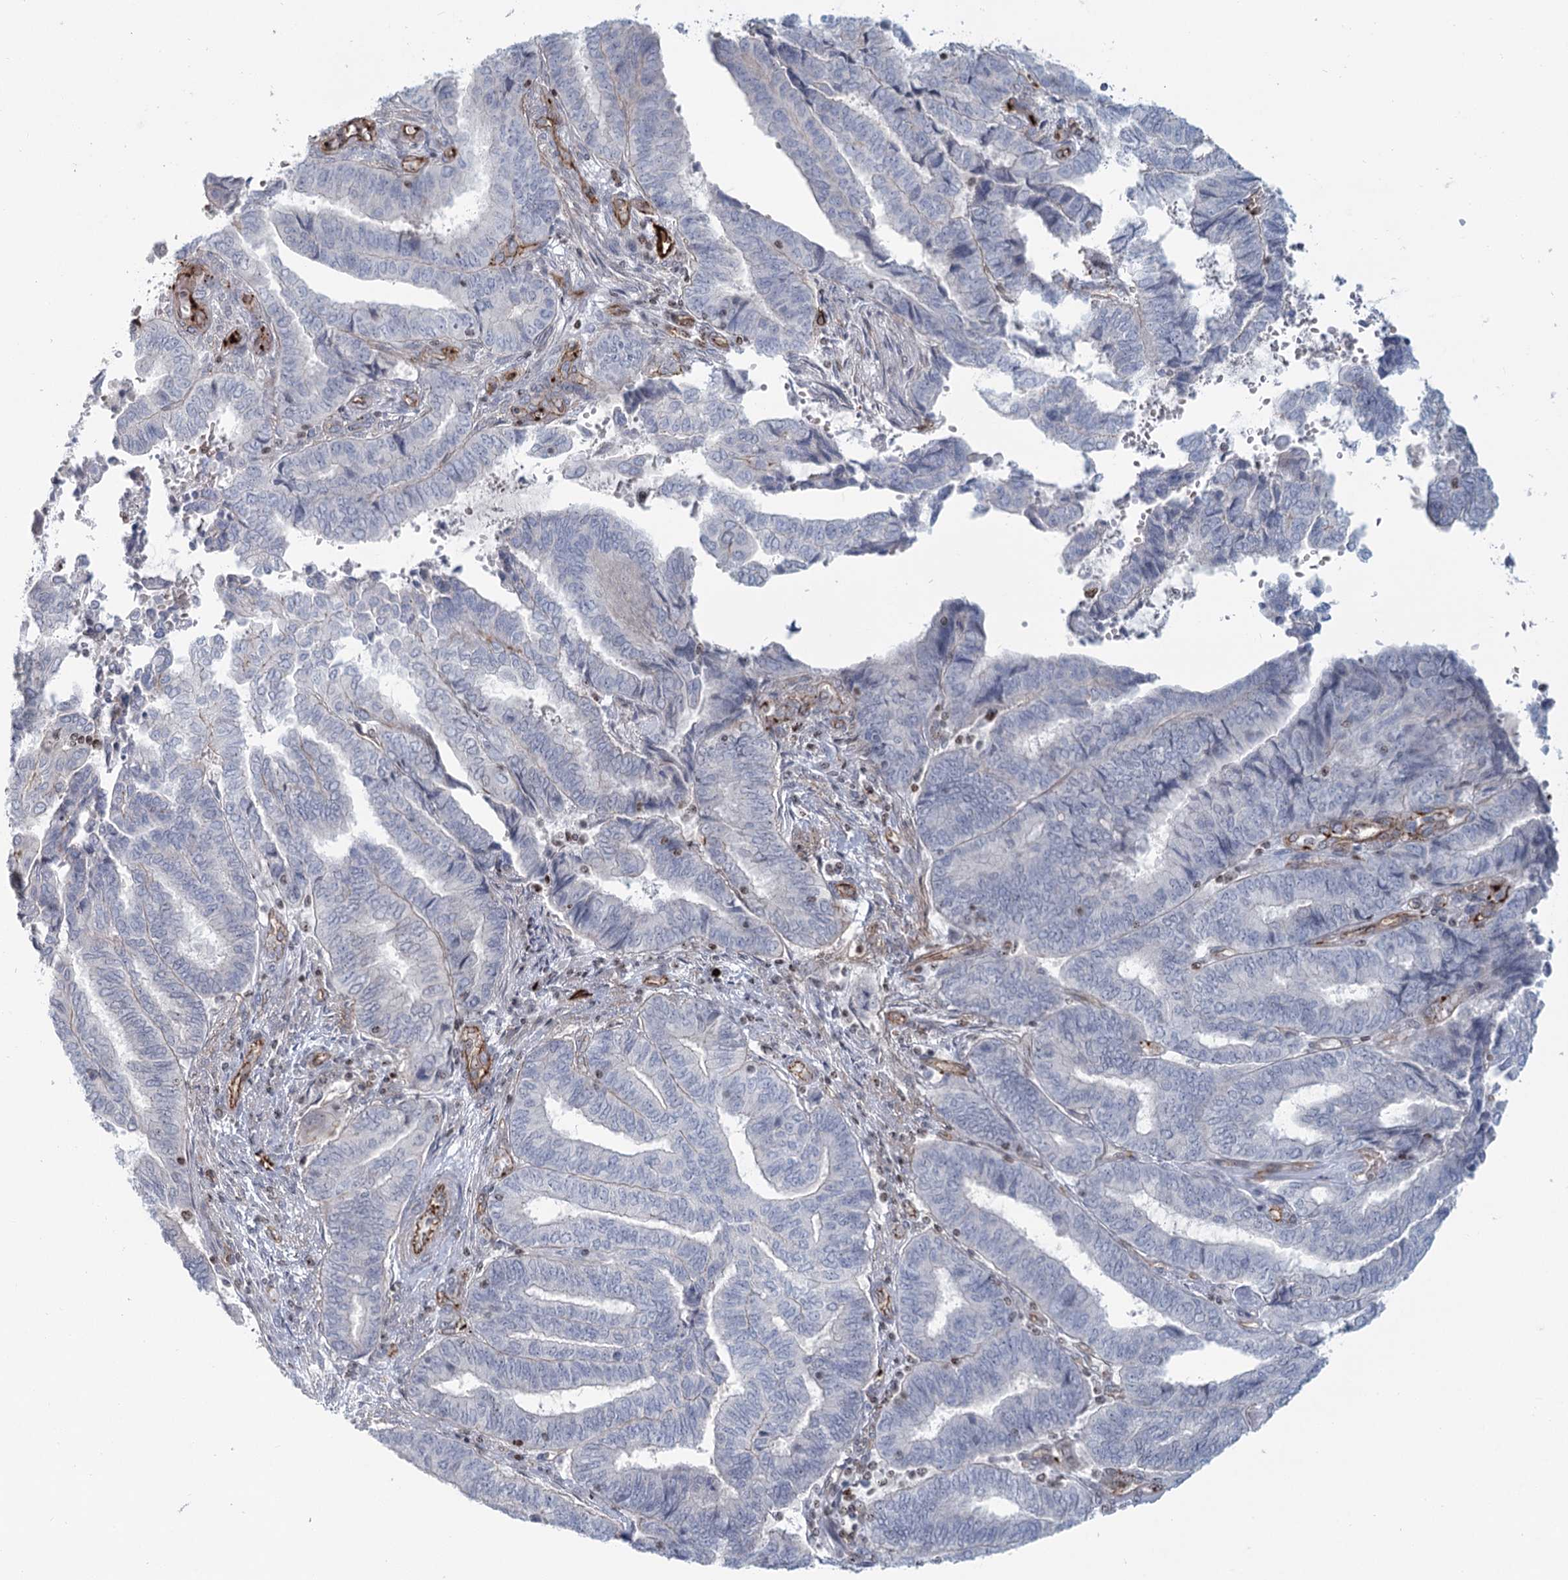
{"staining": {"intensity": "negative", "quantity": "none", "location": "none"}, "tissue": "endometrial cancer", "cell_type": "Tumor cells", "image_type": "cancer", "snomed": [{"axis": "morphology", "description": "Adenocarcinoma, NOS"}, {"axis": "topography", "description": "Uterus"}, {"axis": "topography", "description": "Endometrium"}], "caption": "IHC image of endometrial adenocarcinoma stained for a protein (brown), which displays no expression in tumor cells.", "gene": "ZFYVE28", "patient": {"sex": "female", "age": 70}}